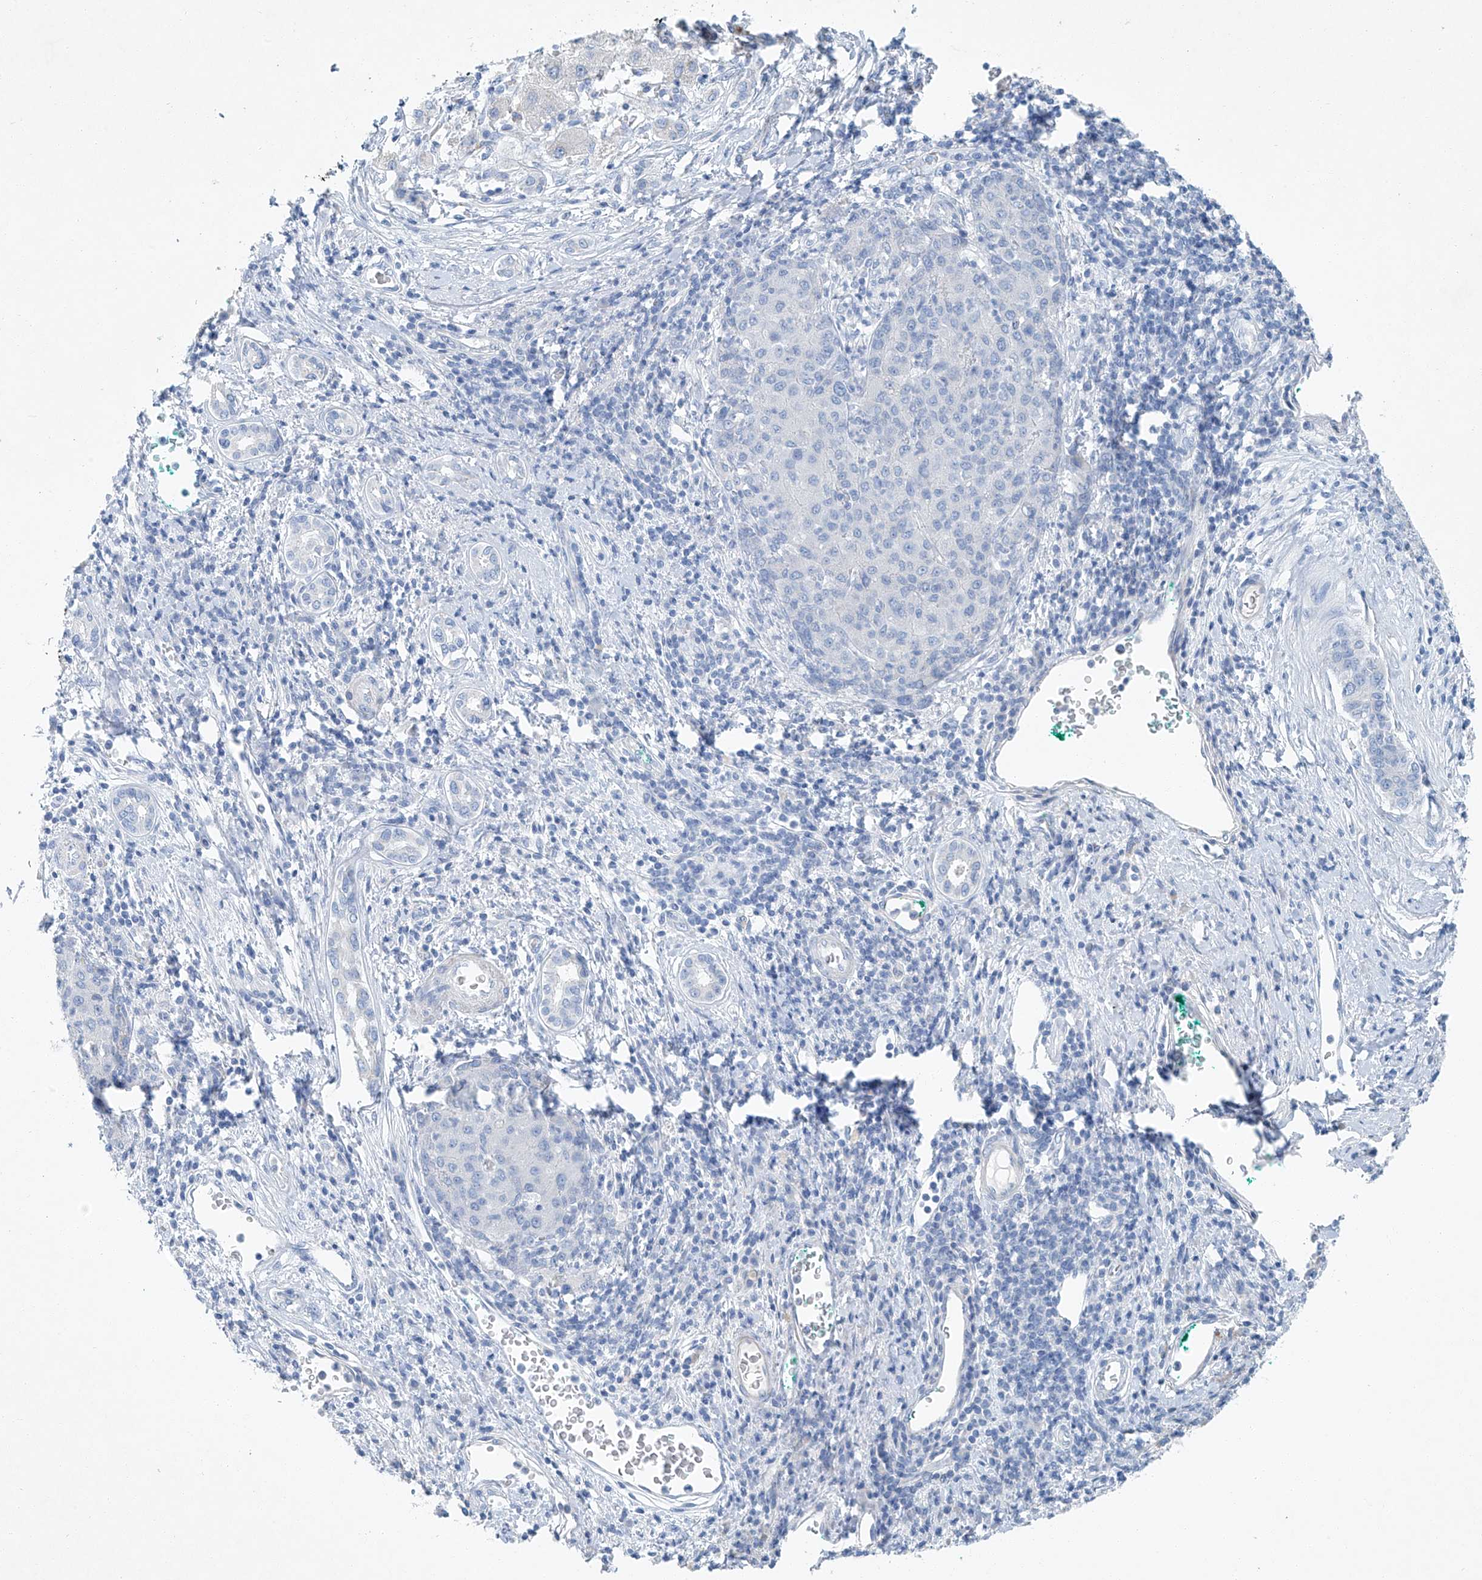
{"staining": {"intensity": "negative", "quantity": "none", "location": "none"}, "tissue": "liver cancer", "cell_type": "Tumor cells", "image_type": "cancer", "snomed": [{"axis": "morphology", "description": "Carcinoma, Hepatocellular, NOS"}, {"axis": "topography", "description": "Liver"}], "caption": "Tumor cells show no significant positivity in hepatocellular carcinoma (liver).", "gene": "C1orf87", "patient": {"sex": "male", "age": 65}}